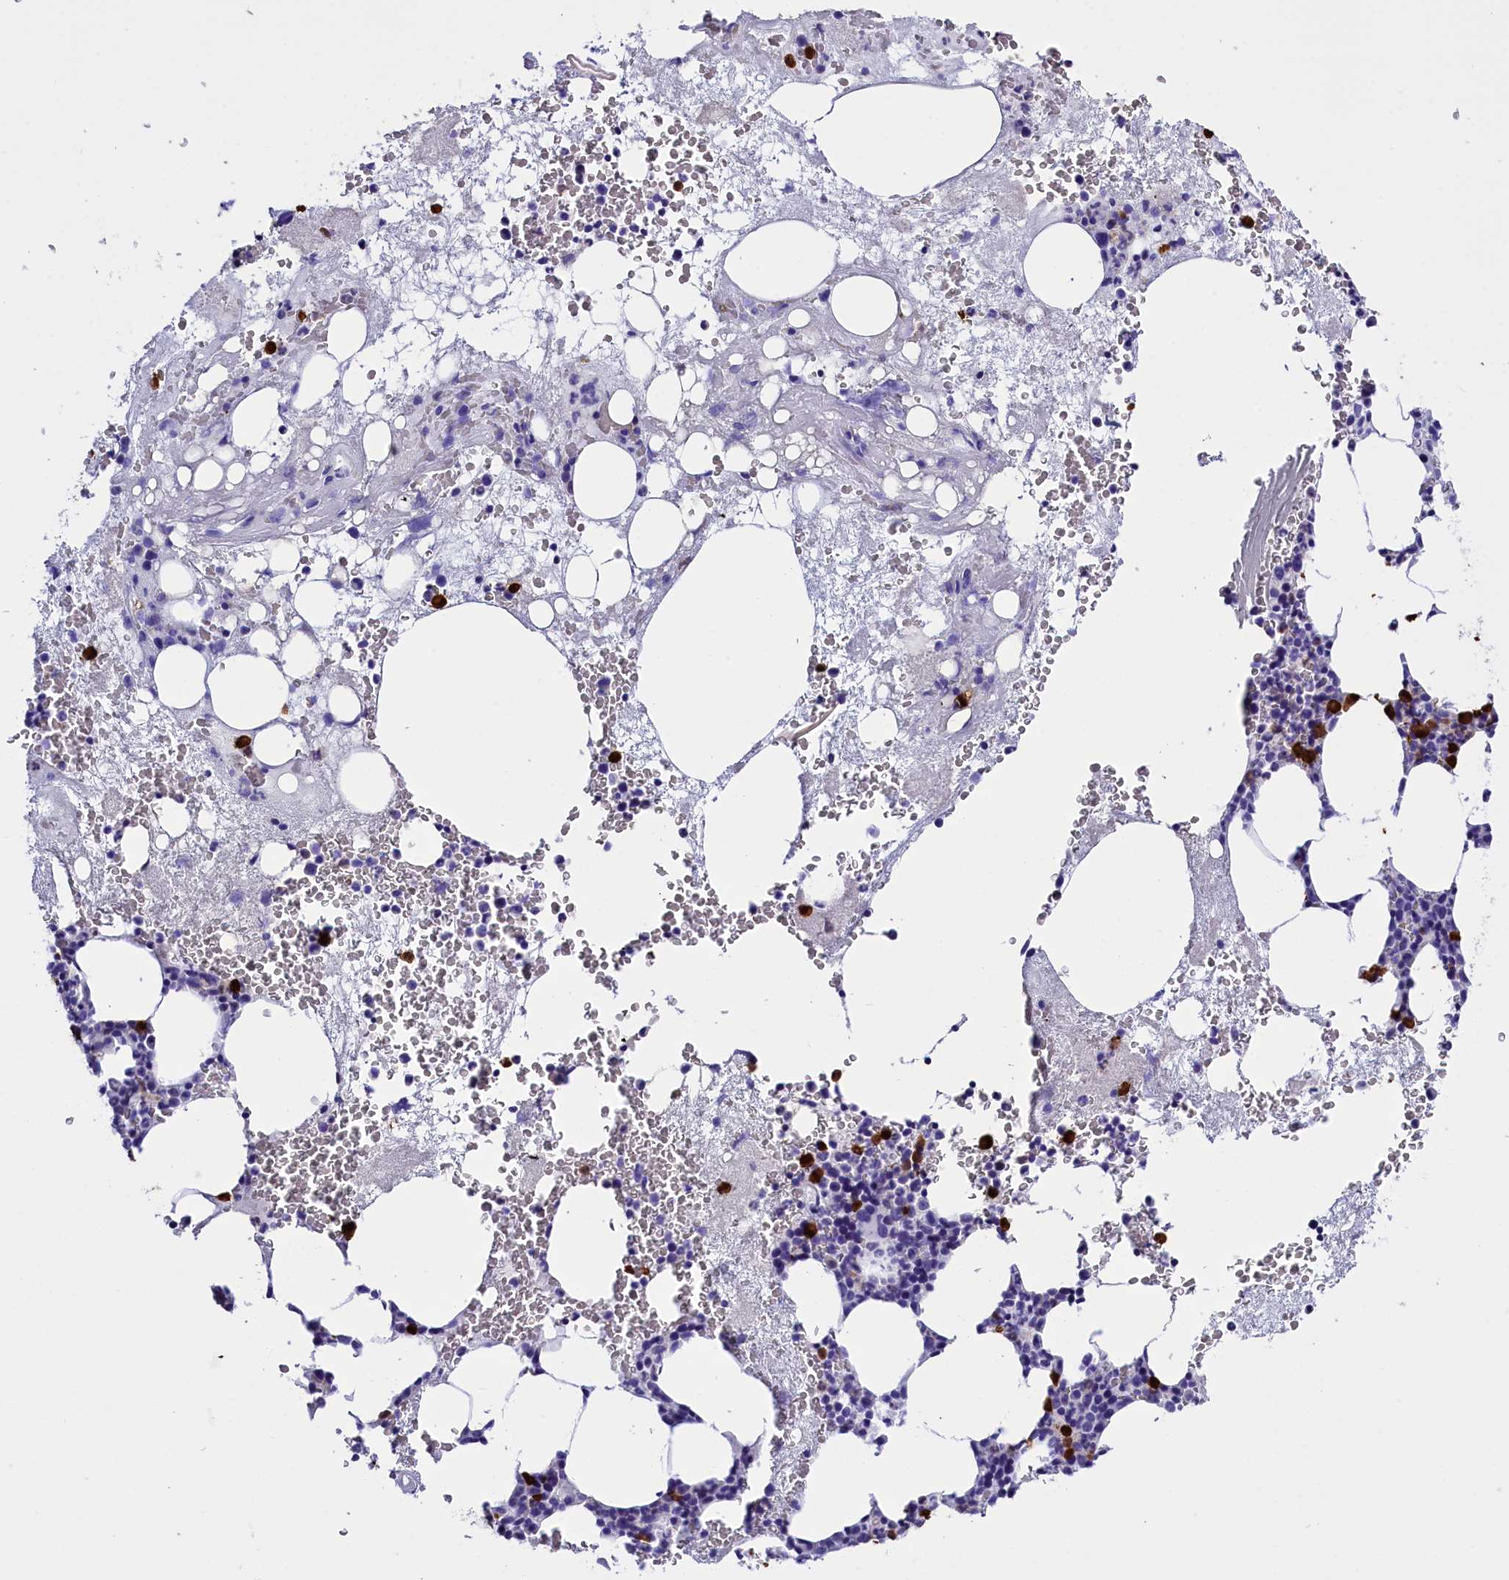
{"staining": {"intensity": "strong", "quantity": "<25%", "location": "cytoplasmic/membranous"}, "tissue": "bone marrow", "cell_type": "Hematopoietic cells", "image_type": "normal", "snomed": [{"axis": "morphology", "description": "Normal tissue, NOS"}, {"axis": "topography", "description": "Bone marrow"}], "caption": "Protein analysis of normal bone marrow displays strong cytoplasmic/membranous staining in about <25% of hematopoietic cells. (brown staining indicates protein expression, while blue staining denotes nuclei).", "gene": "CLC", "patient": {"sex": "male", "age": 80}}